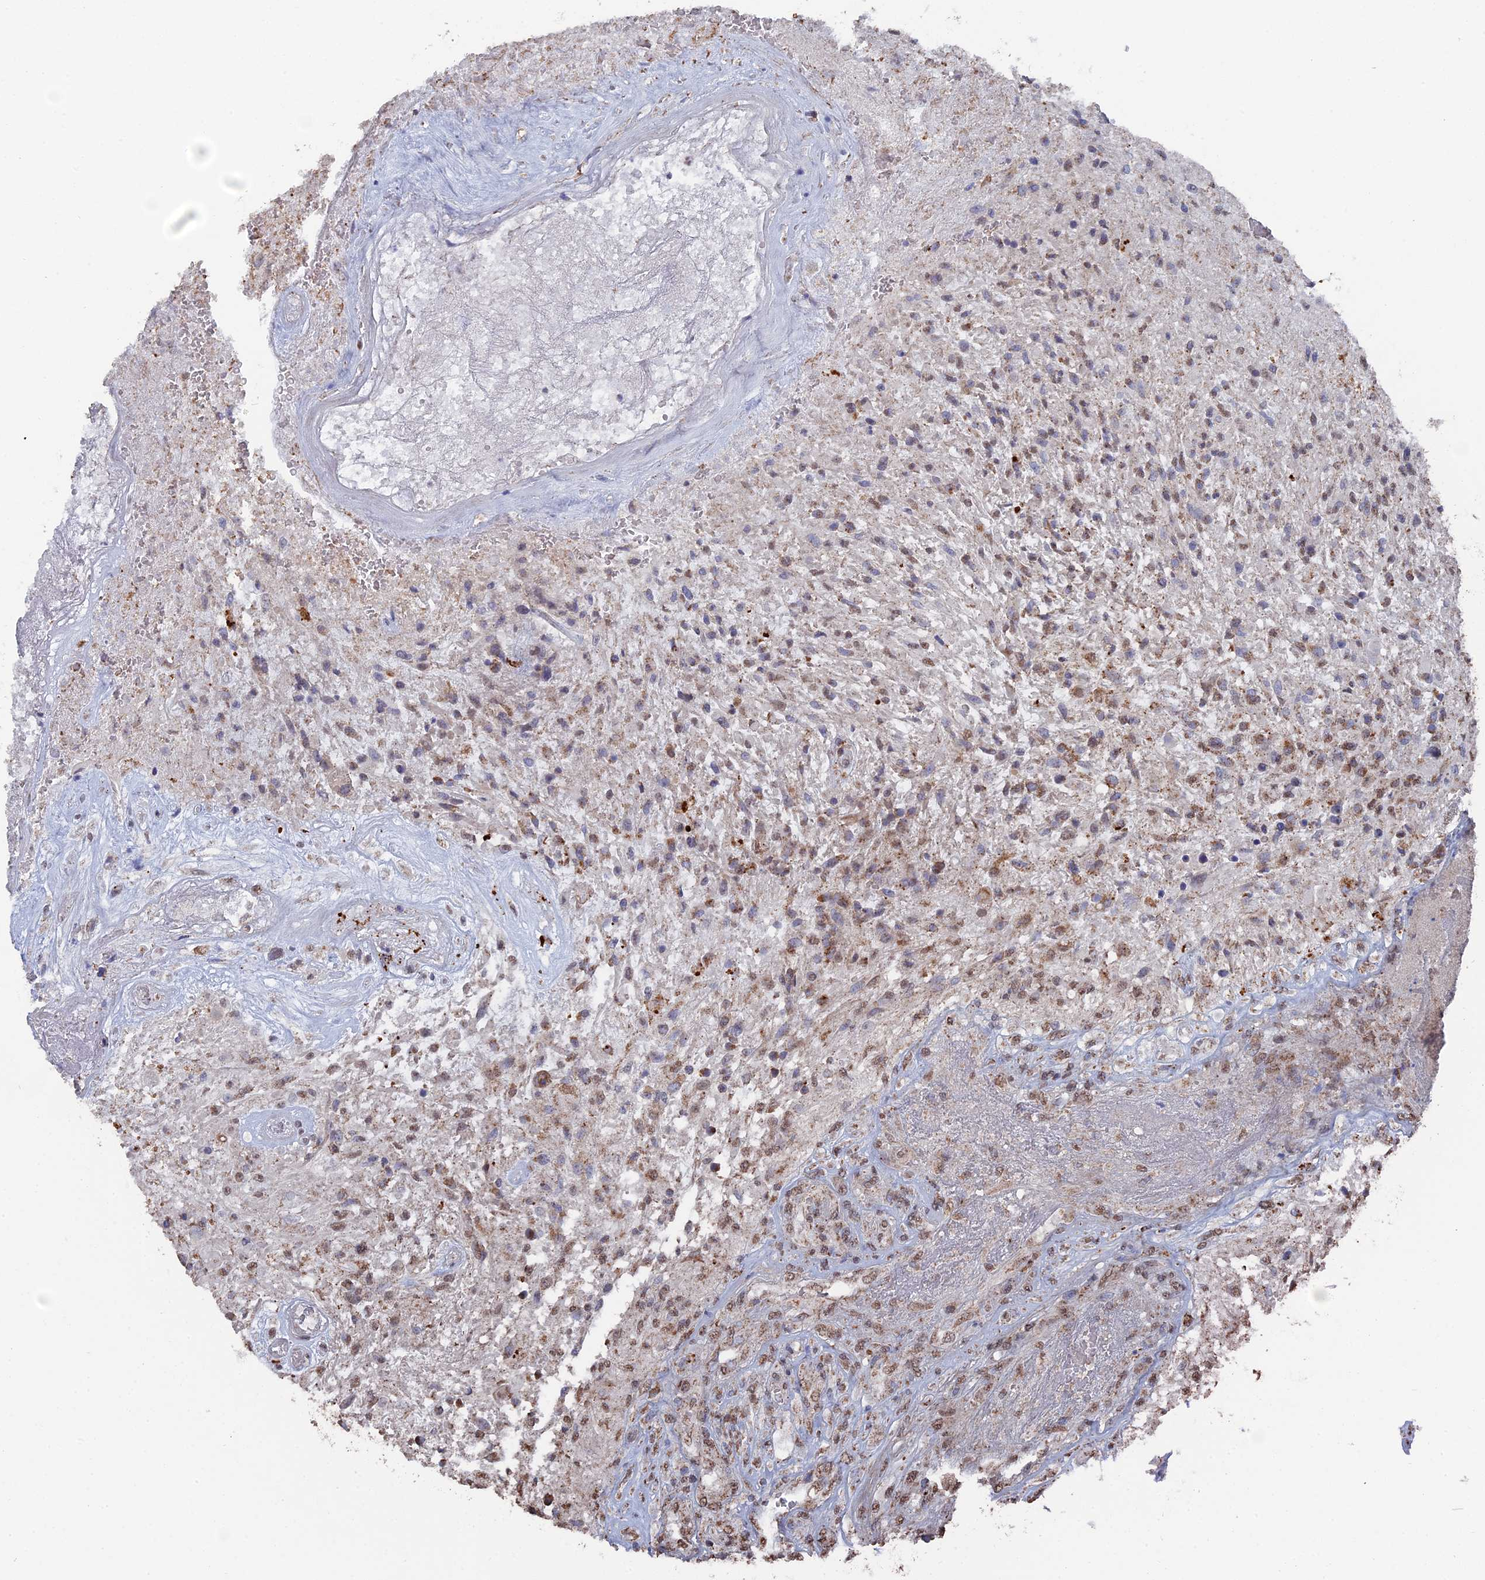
{"staining": {"intensity": "moderate", "quantity": "25%-75%", "location": "cytoplasmic/membranous"}, "tissue": "glioma", "cell_type": "Tumor cells", "image_type": "cancer", "snomed": [{"axis": "morphology", "description": "Glioma, malignant, High grade"}, {"axis": "topography", "description": "Brain"}], "caption": "Immunohistochemical staining of human glioma reveals medium levels of moderate cytoplasmic/membranous protein expression in about 25%-75% of tumor cells. (brown staining indicates protein expression, while blue staining denotes nuclei).", "gene": "SMG9", "patient": {"sex": "male", "age": 56}}